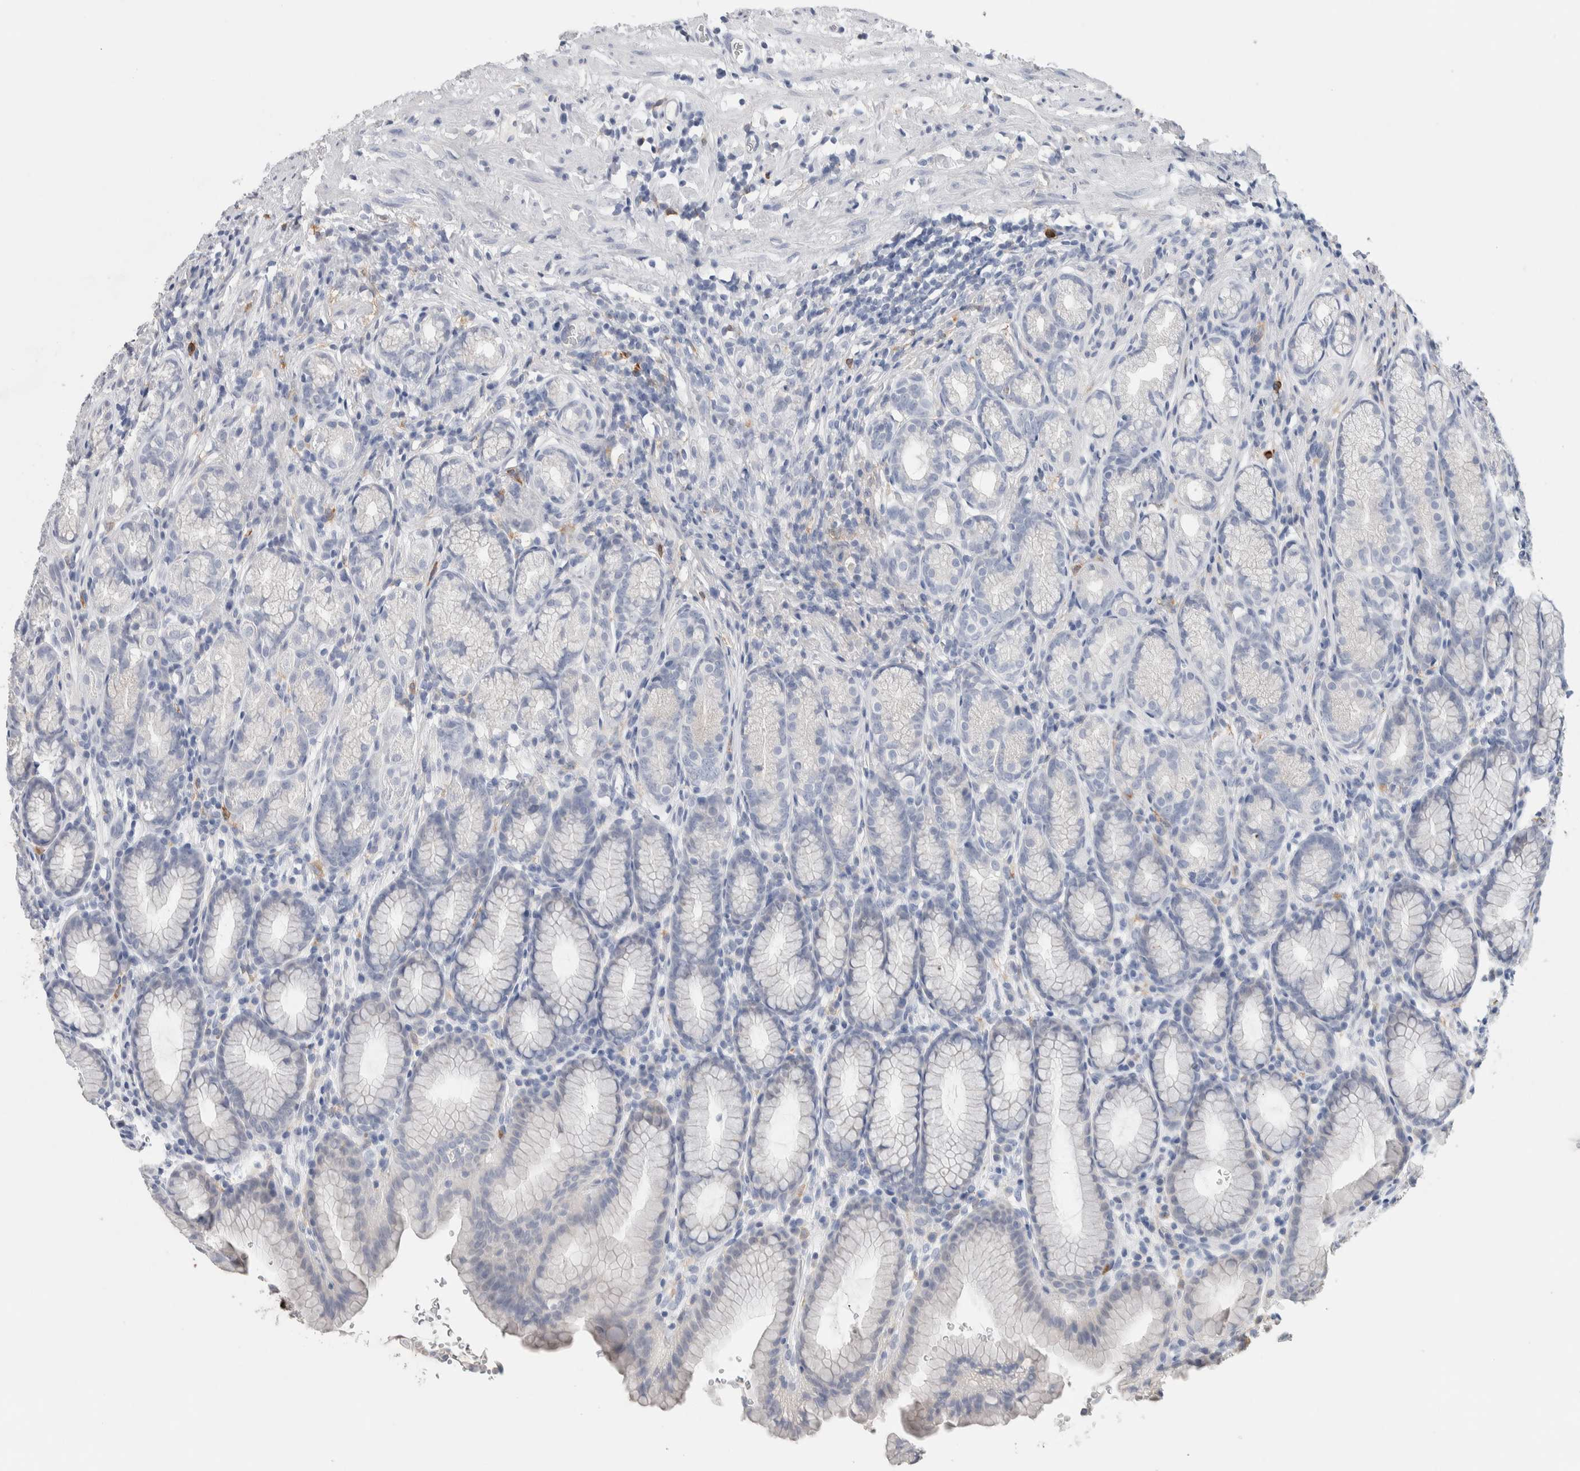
{"staining": {"intensity": "negative", "quantity": "none", "location": "none"}, "tissue": "stomach", "cell_type": "Glandular cells", "image_type": "normal", "snomed": [{"axis": "morphology", "description": "Normal tissue, NOS"}, {"axis": "topography", "description": "Stomach"}], "caption": "The histopathology image reveals no significant staining in glandular cells of stomach.", "gene": "NCF2", "patient": {"sex": "male", "age": 42}}